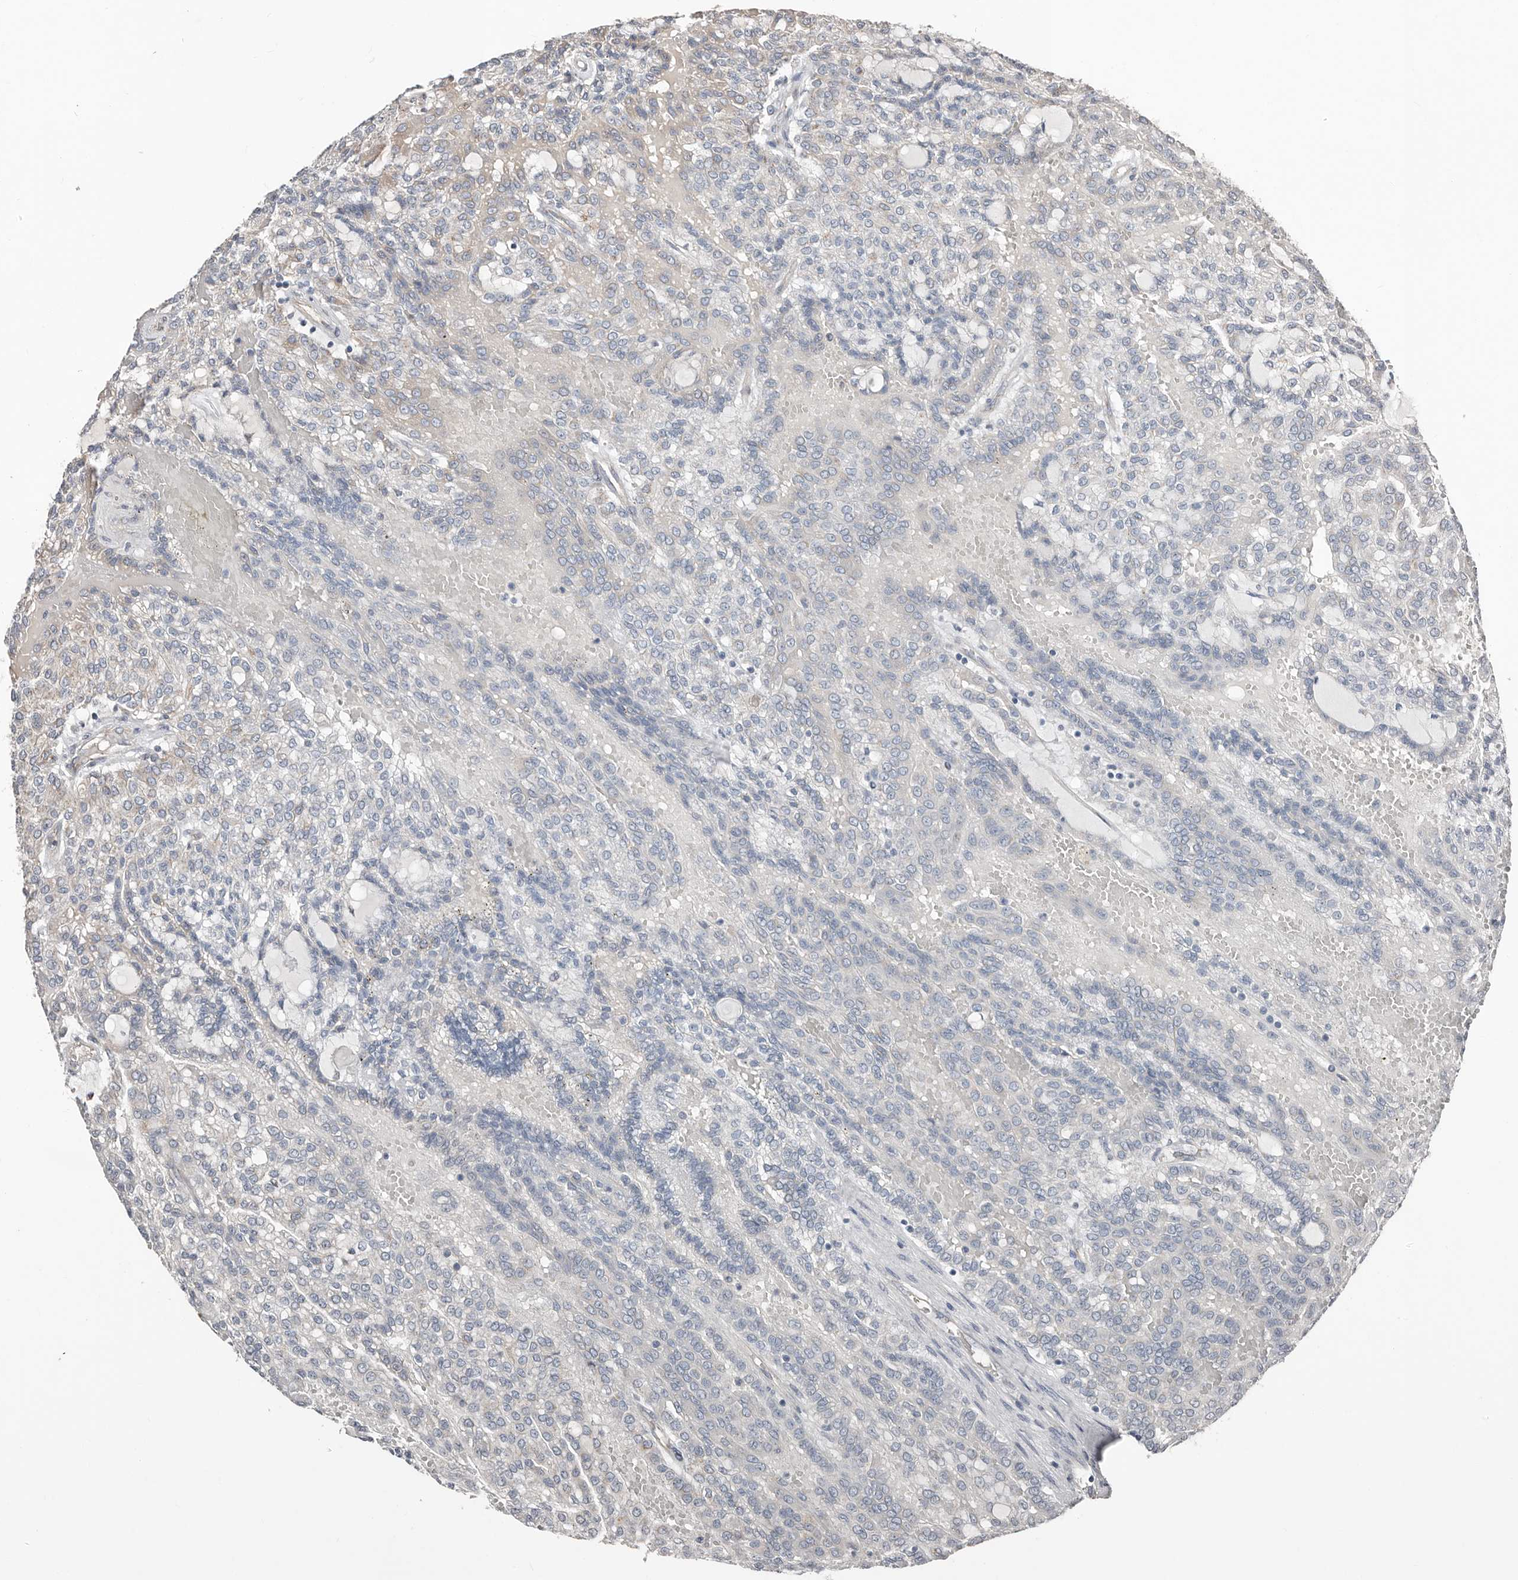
{"staining": {"intensity": "weak", "quantity": "<25%", "location": "cytoplasmic/membranous"}, "tissue": "renal cancer", "cell_type": "Tumor cells", "image_type": "cancer", "snomed": [{"axis": "morphology", "description": "Adenocarcinoma, NOS"}, {"axis": "topography", "description": "Kidney"}], "caption": "DAB (3,3'-diaminobenzidine) immunohistochemical staining of human adenocarcinoma (renal) displays no significant staining in tumor cells.", "gene": "COG1", "patient": {"sex": "male", "age": 63}}